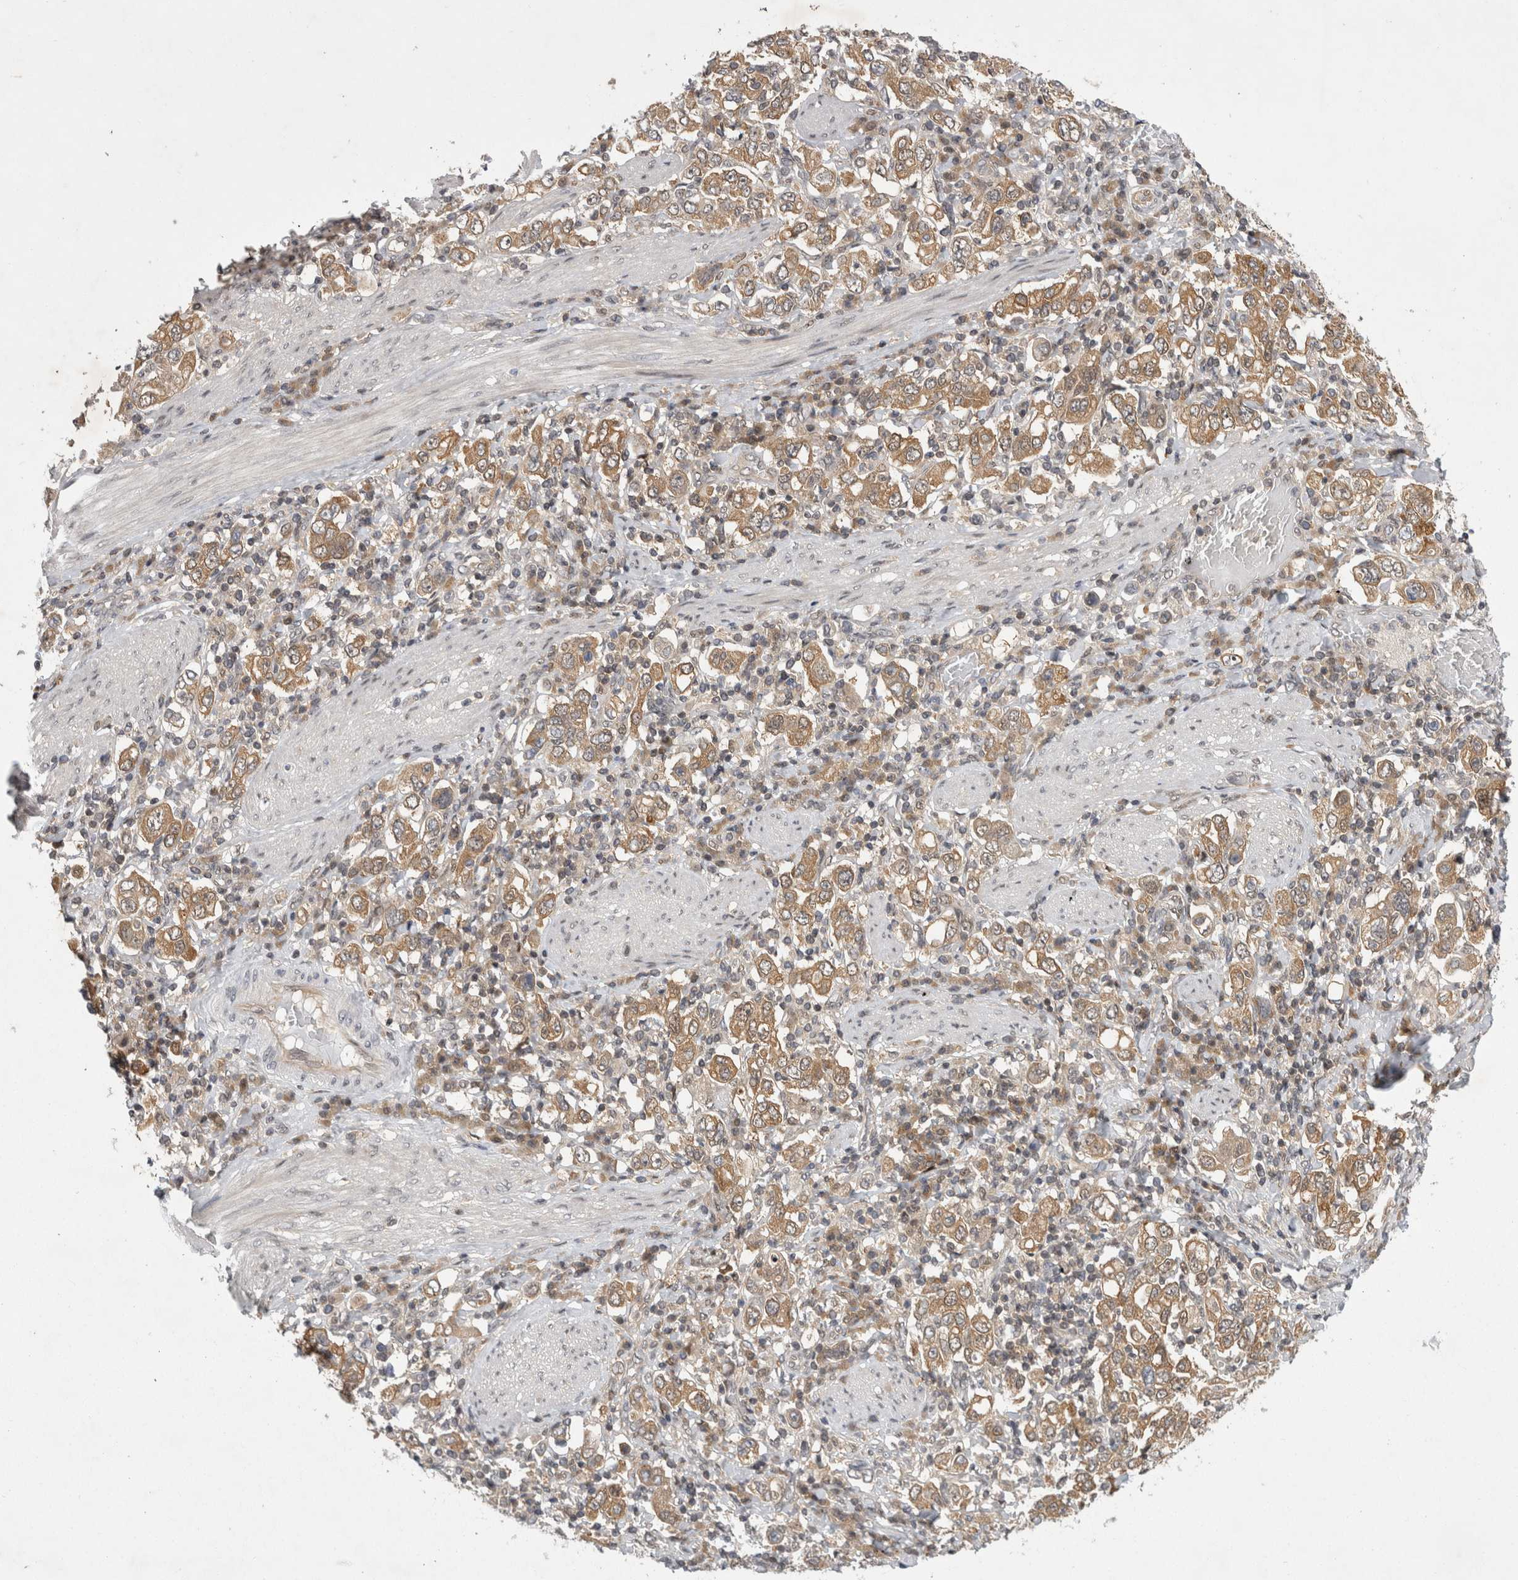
{"staining": {"intensity": "moderate", "quantity": ">75%", "location": "cytoplasmic/membranous"}, "tissue": "stomach cancer", "cell_type": "Tumor cells", "image_type": "cancer", "snomed": [{"axis": "morphology", "description": "Adenocarcinoma, NOS"}, {"axis": "topography", "description": "Stomach, upper"}], "caption": "Immunohistochemical staining of human stomach cancer (adenocarcinoma) displays moderate cytoplasmic/membranous protein expression in about >75% of tumor cells.", "gene": "PSMB2", "patient": {"sex": "male", "age": 62}}